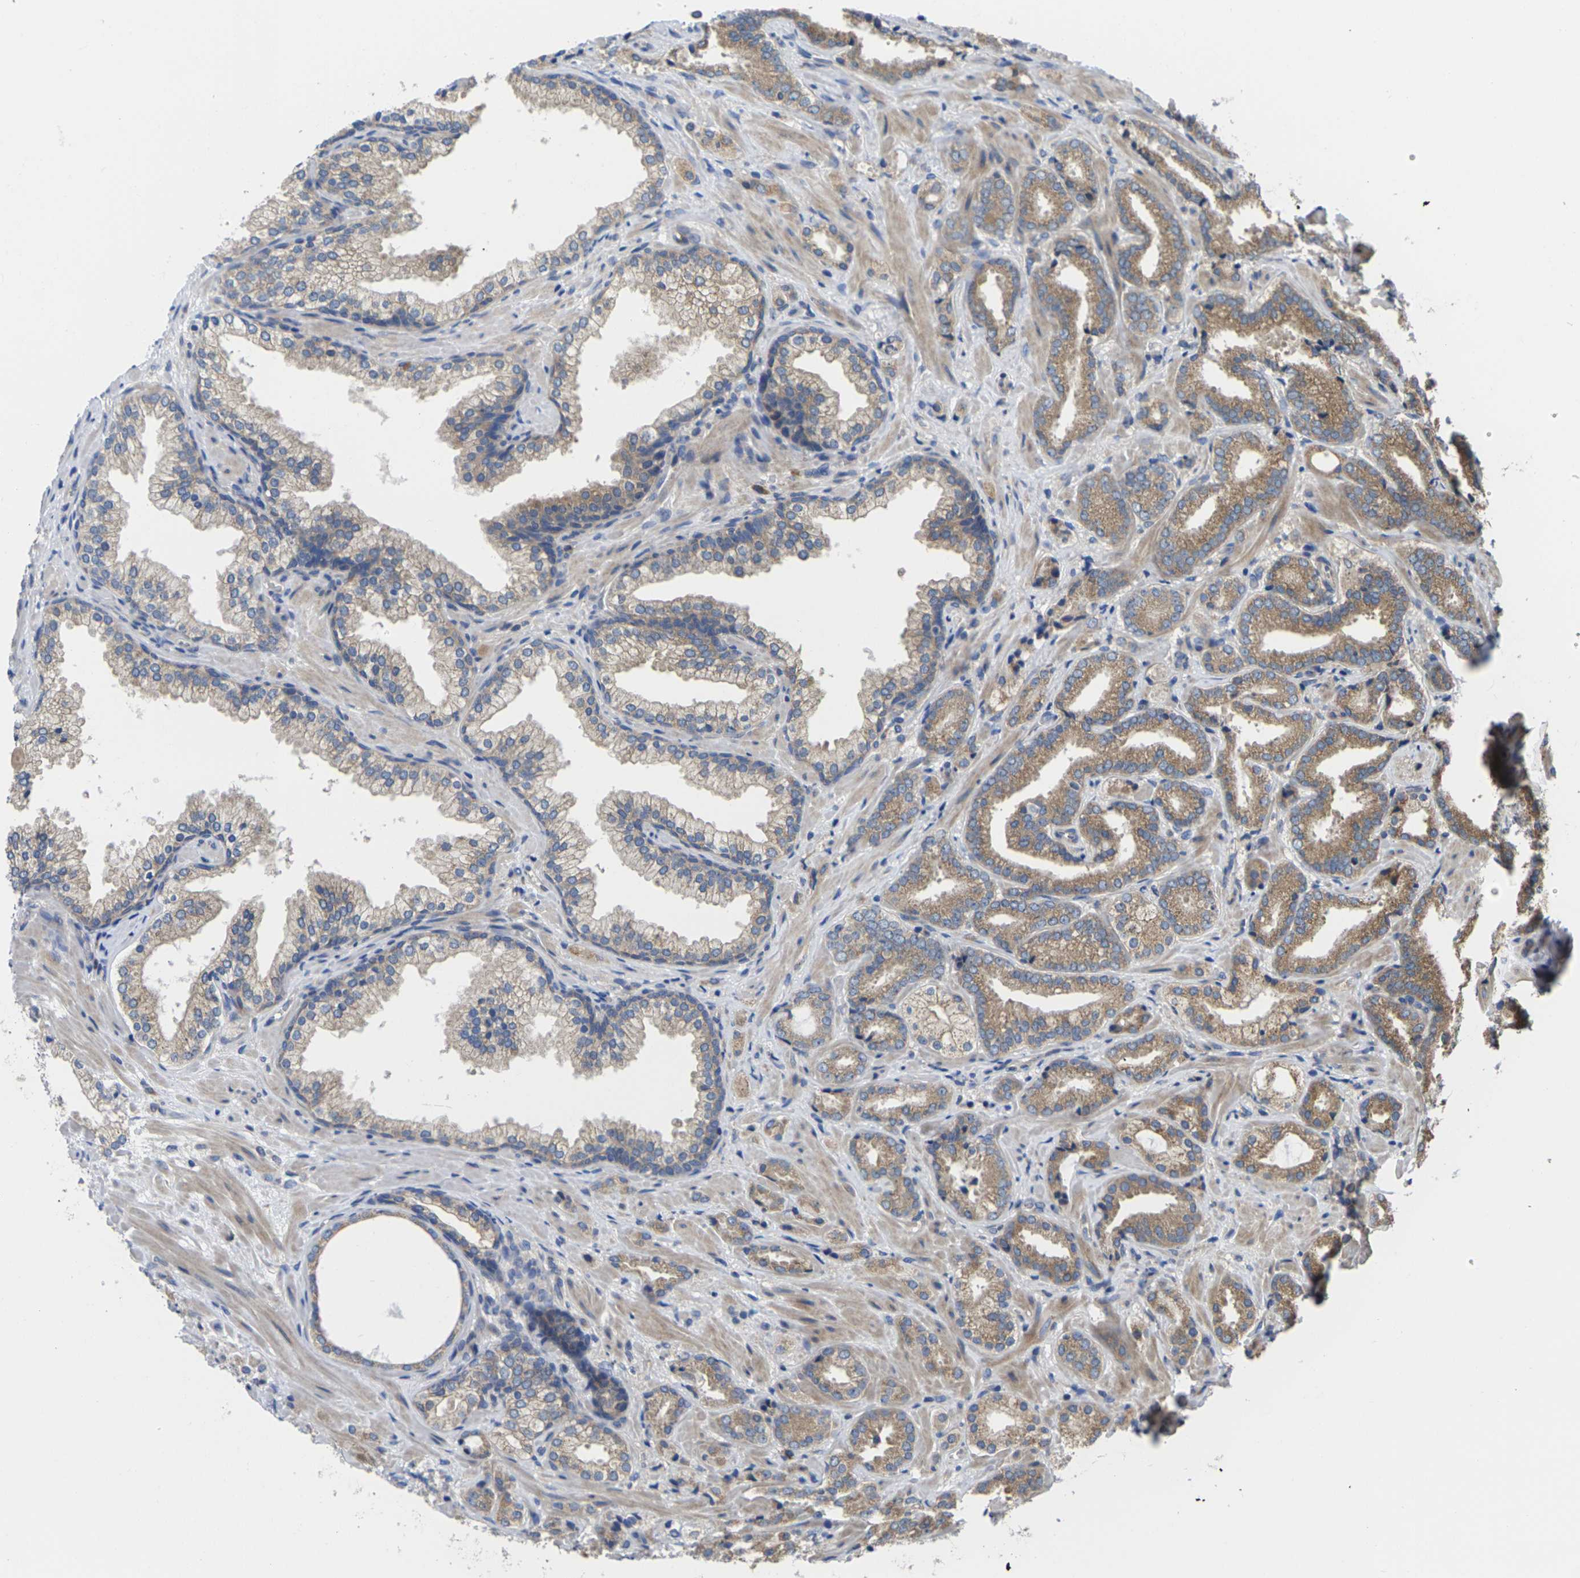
{"staining": {"intensity": "moderate", "quantity": ">75%", "location": "cytoplasmic/membranous"}, "tissue": "prostate cancer", "cell_type": "Tumor cells", "image_type": "cancer", "snomed": [{"axis": "morphology", "description": "Adenocarcinoma, High grade"}, {"axis": "topography", "description": "Prostate"}], "caption": "Human prostate cancer (high-grade adenocarcinoma) stained for a protein (brown) displays moderate cytoplasmic/membranous positive expression in approximately >75% of tumor cells.", "gene": "TMCC2", "patient": {"sex": "male", "age": 64}}